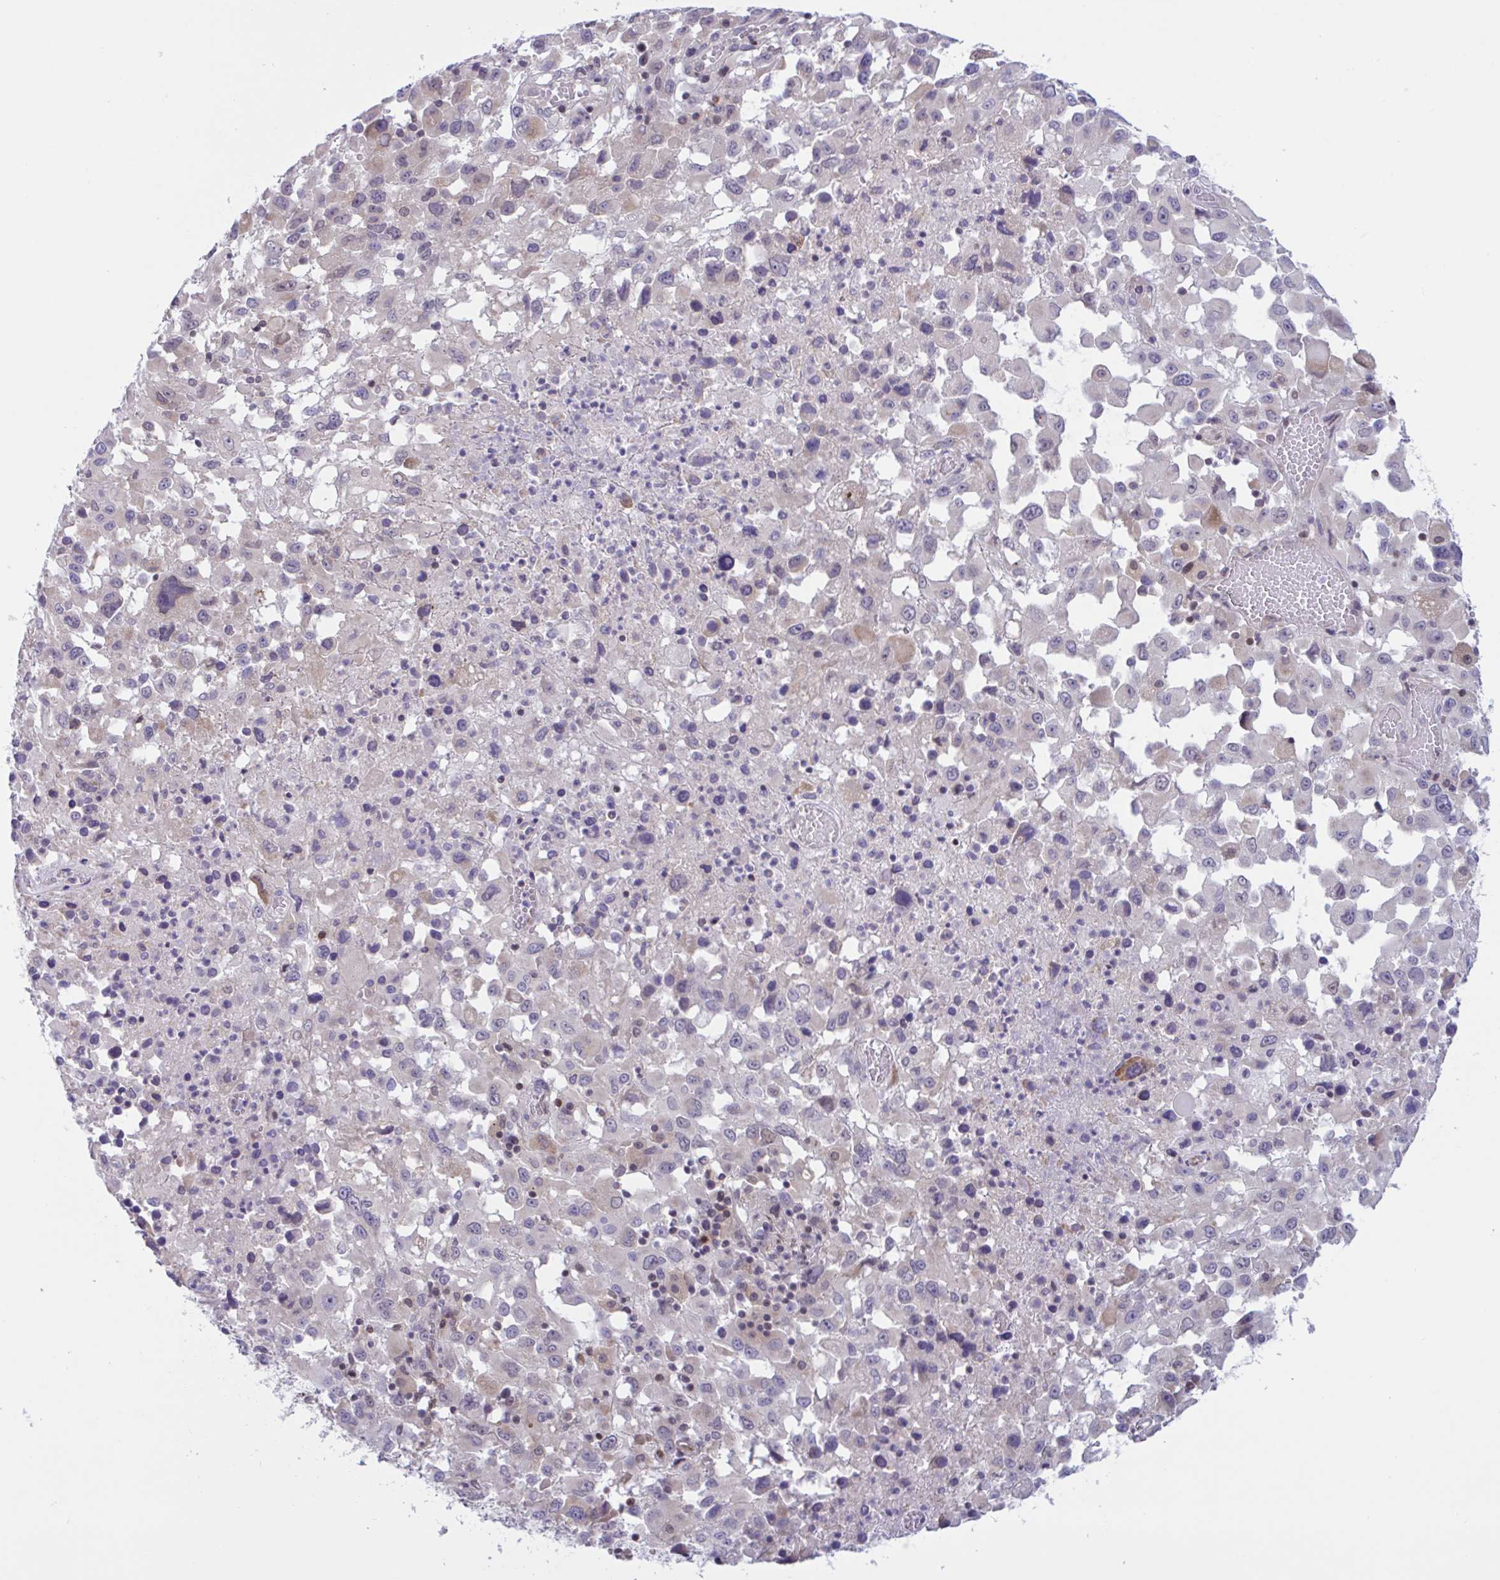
{"staining": {"intensity": "negative", "quantity": "none", "location": "none"}, "tissue": "melanoma", "cell_type": "Tumor cells", "image_type": "cancer", "snomed": [{"axis": "morphology", "description": "Malignant melanoma, Metastatic site"}, {"axis": "topography", "description": "Soft tissue"}], "caption": "Photomicrograph shows no protein positivity in tumor cells of melanoma tissue.", "gene": "SNX11", "patient": {"sex": "male", "age": 50}}